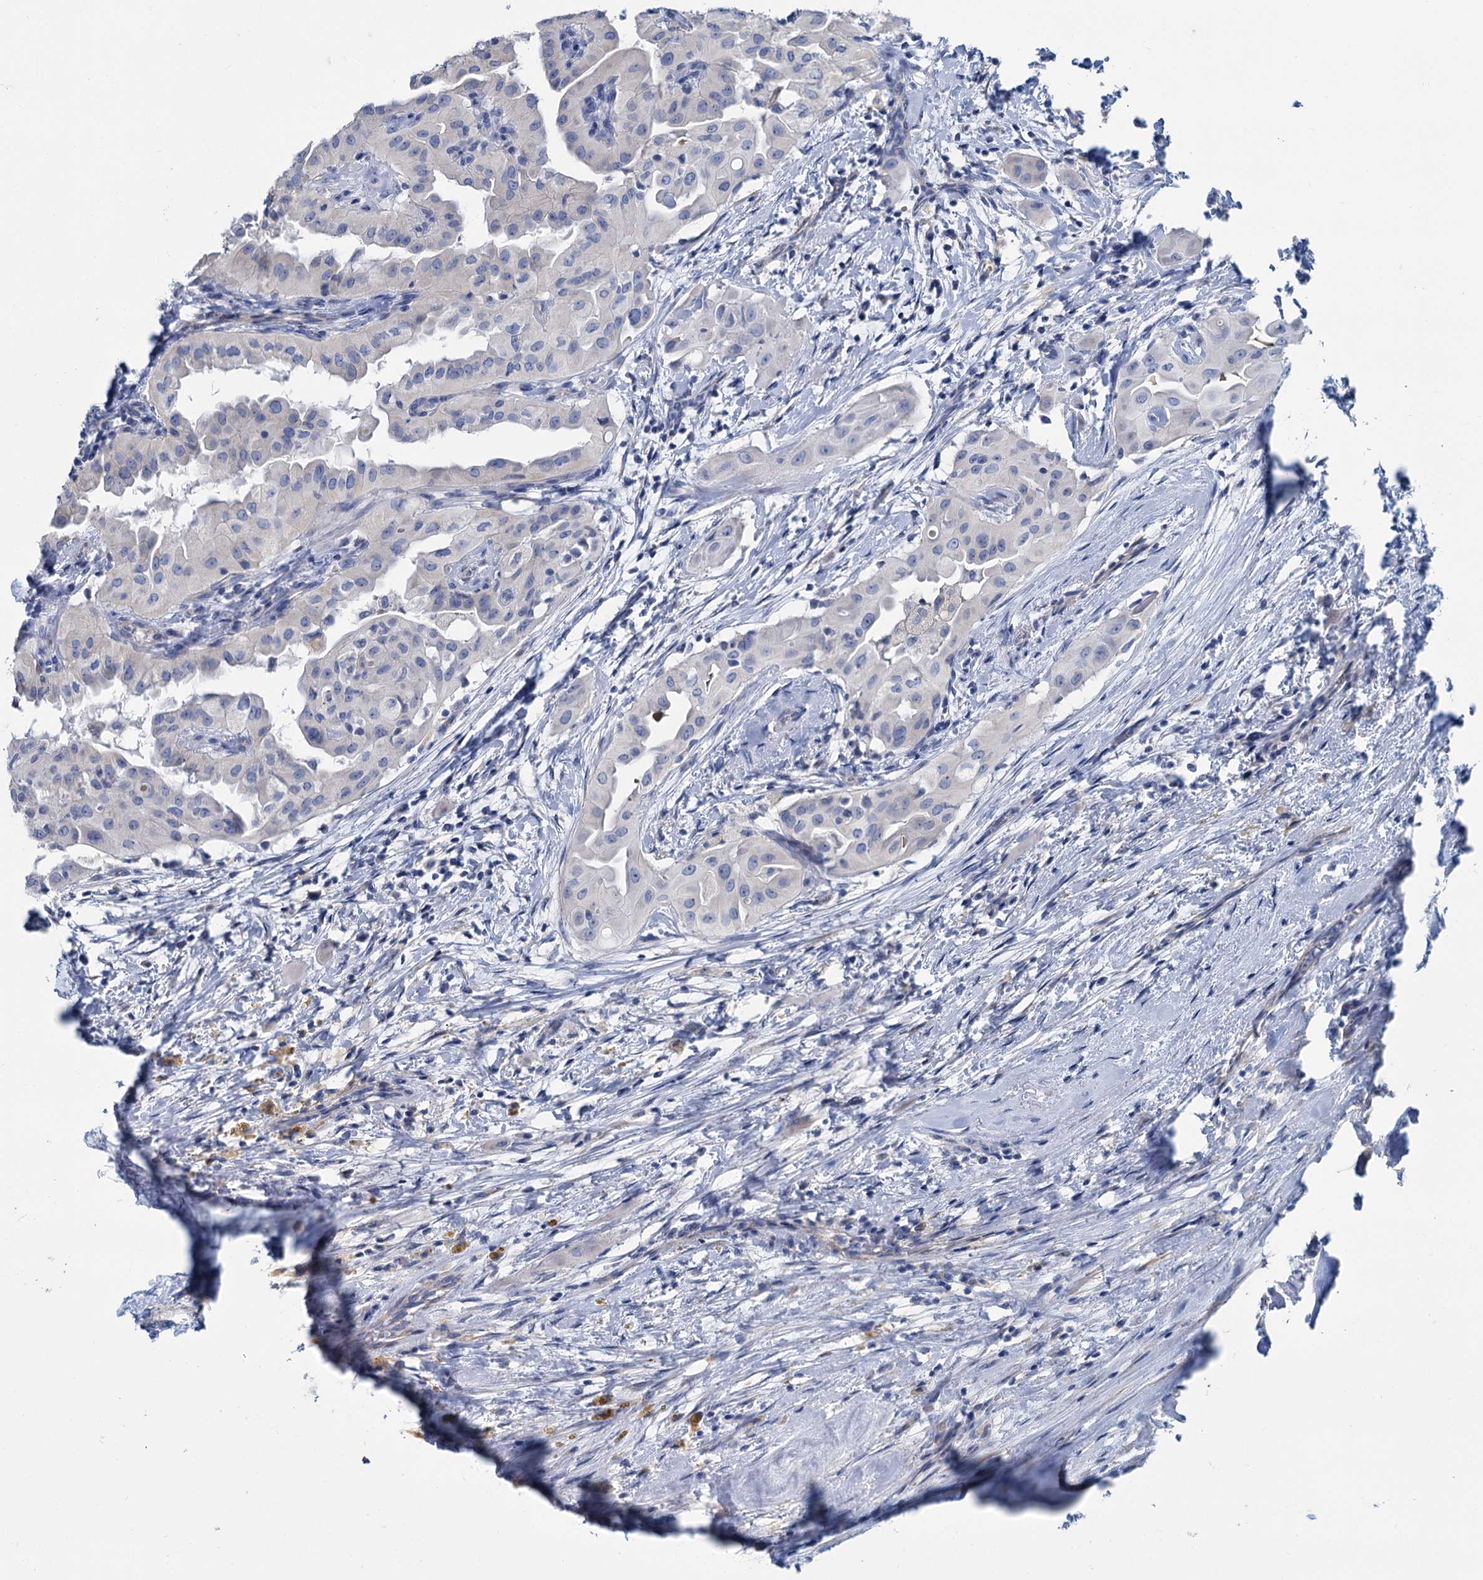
{"staining": {"intensity": "negative", "quantity": "none", "location": "none"}, "tissue": "thyroid cancer", "cell_type": "Tumor cells", "image_type": "cancer", "snomed": [{"axis": "morphology", "description": "Papillary adenocarcinoma, NOS"}, {"axis": "topography", "description": "Thyroid gland"}], "caption": "This histopathology image is of thyroid cancer stained with immunohistochemistry (IHC) to label a protein in brown with the nuclei are counter-stained blue. There is no staining in tumor cells.", "gene": "SLC1A3", "patient": {"sex": "female", "age": 59}}